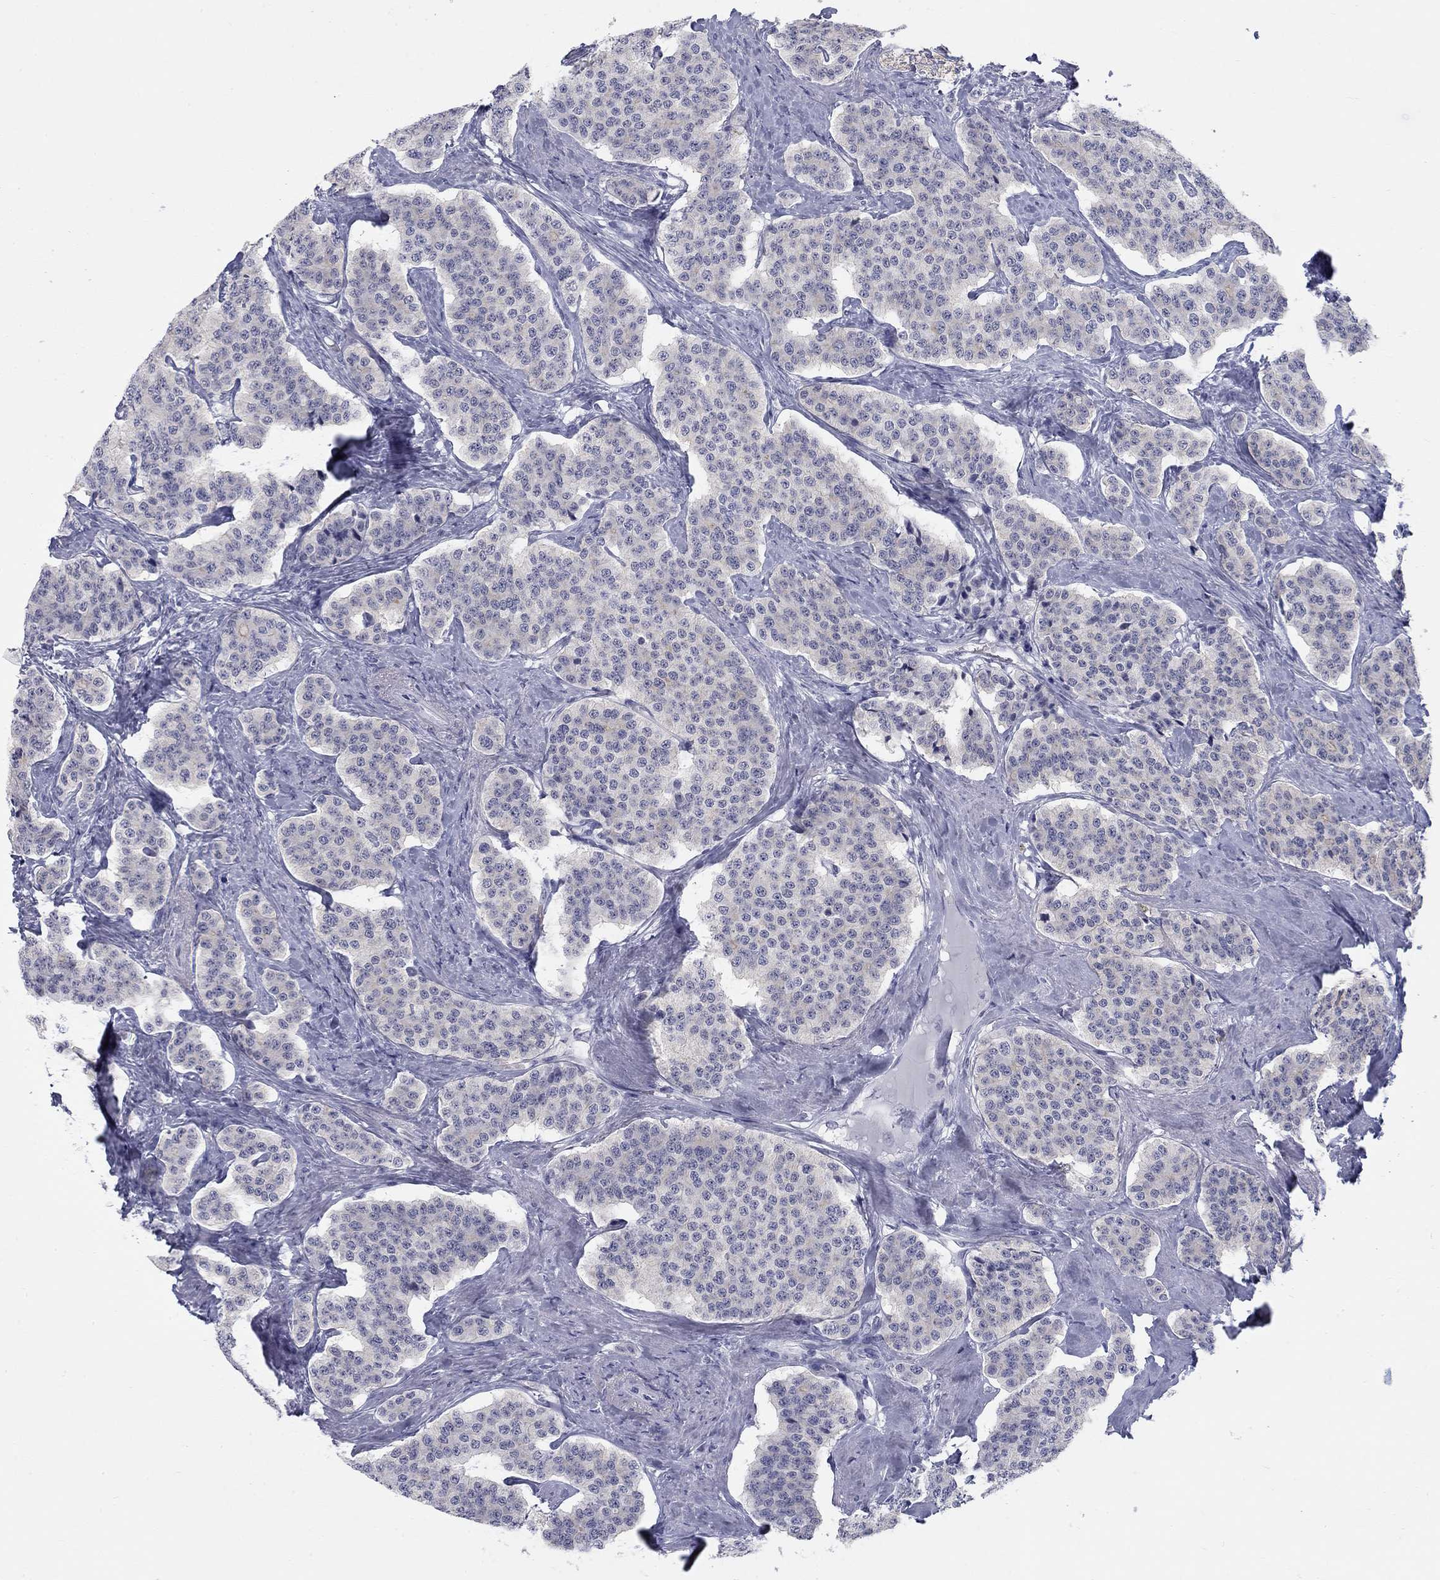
{"staining": {"intensity": "negative", "quantity": "none", "location": "none"}, "tissue": "carcinoid", "cell_type": "Tumor cells", "image_type": "cancer", "snomed": [{"axis": "morphology", "description": "Carcinoid, malignant, NOS"}, {"axis": "topography", "description": "Small intestine"}], "caption": "IHC histopathology image of neoplastic tissue: carcinoid stained with DAB reveals no significant protein positivity in tumor cells.", "gene": "DMTN", "patient": {"sex": "female", "age": 58}}